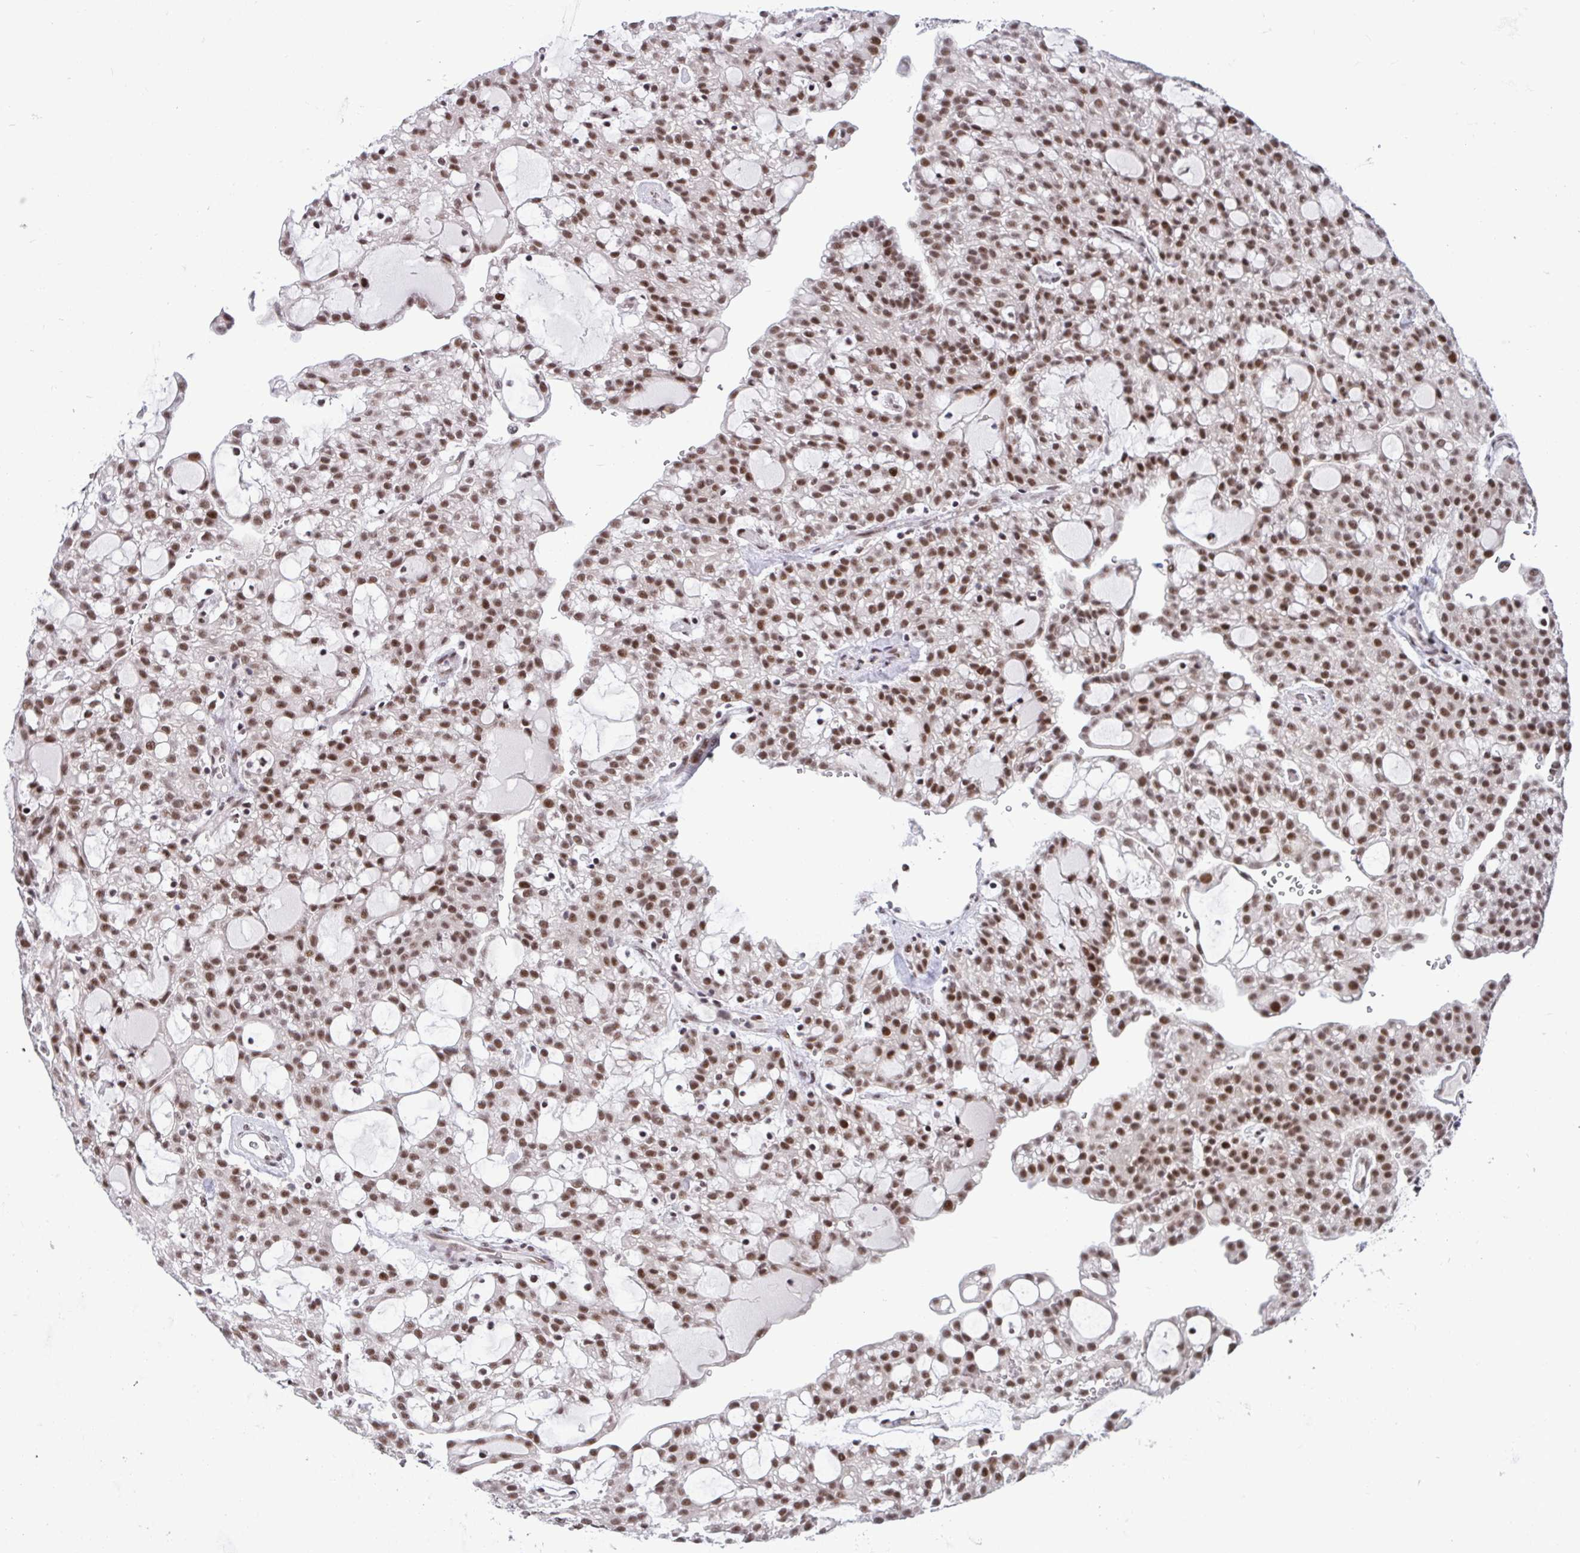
{"staining": {"intensity": "moderate", "quantity": ">75%", "location": "nuclear"}, "tissue": "renal cancer", "cell_type": "Tumor cells", "image_type": "cancer", "snomed": [{"axis": "morphology", "description": "Adenocarcinoma, NOS"}, {"axis": "topography", "description": "Kidney"}], "caption": "Human renal cancer stained for a protein (brown) exhibits moderate nuclear positive positivity in approximately >75% of tumor cells.", "gene": "WBP11", "patient": {"sex": "male", "age": 63}}